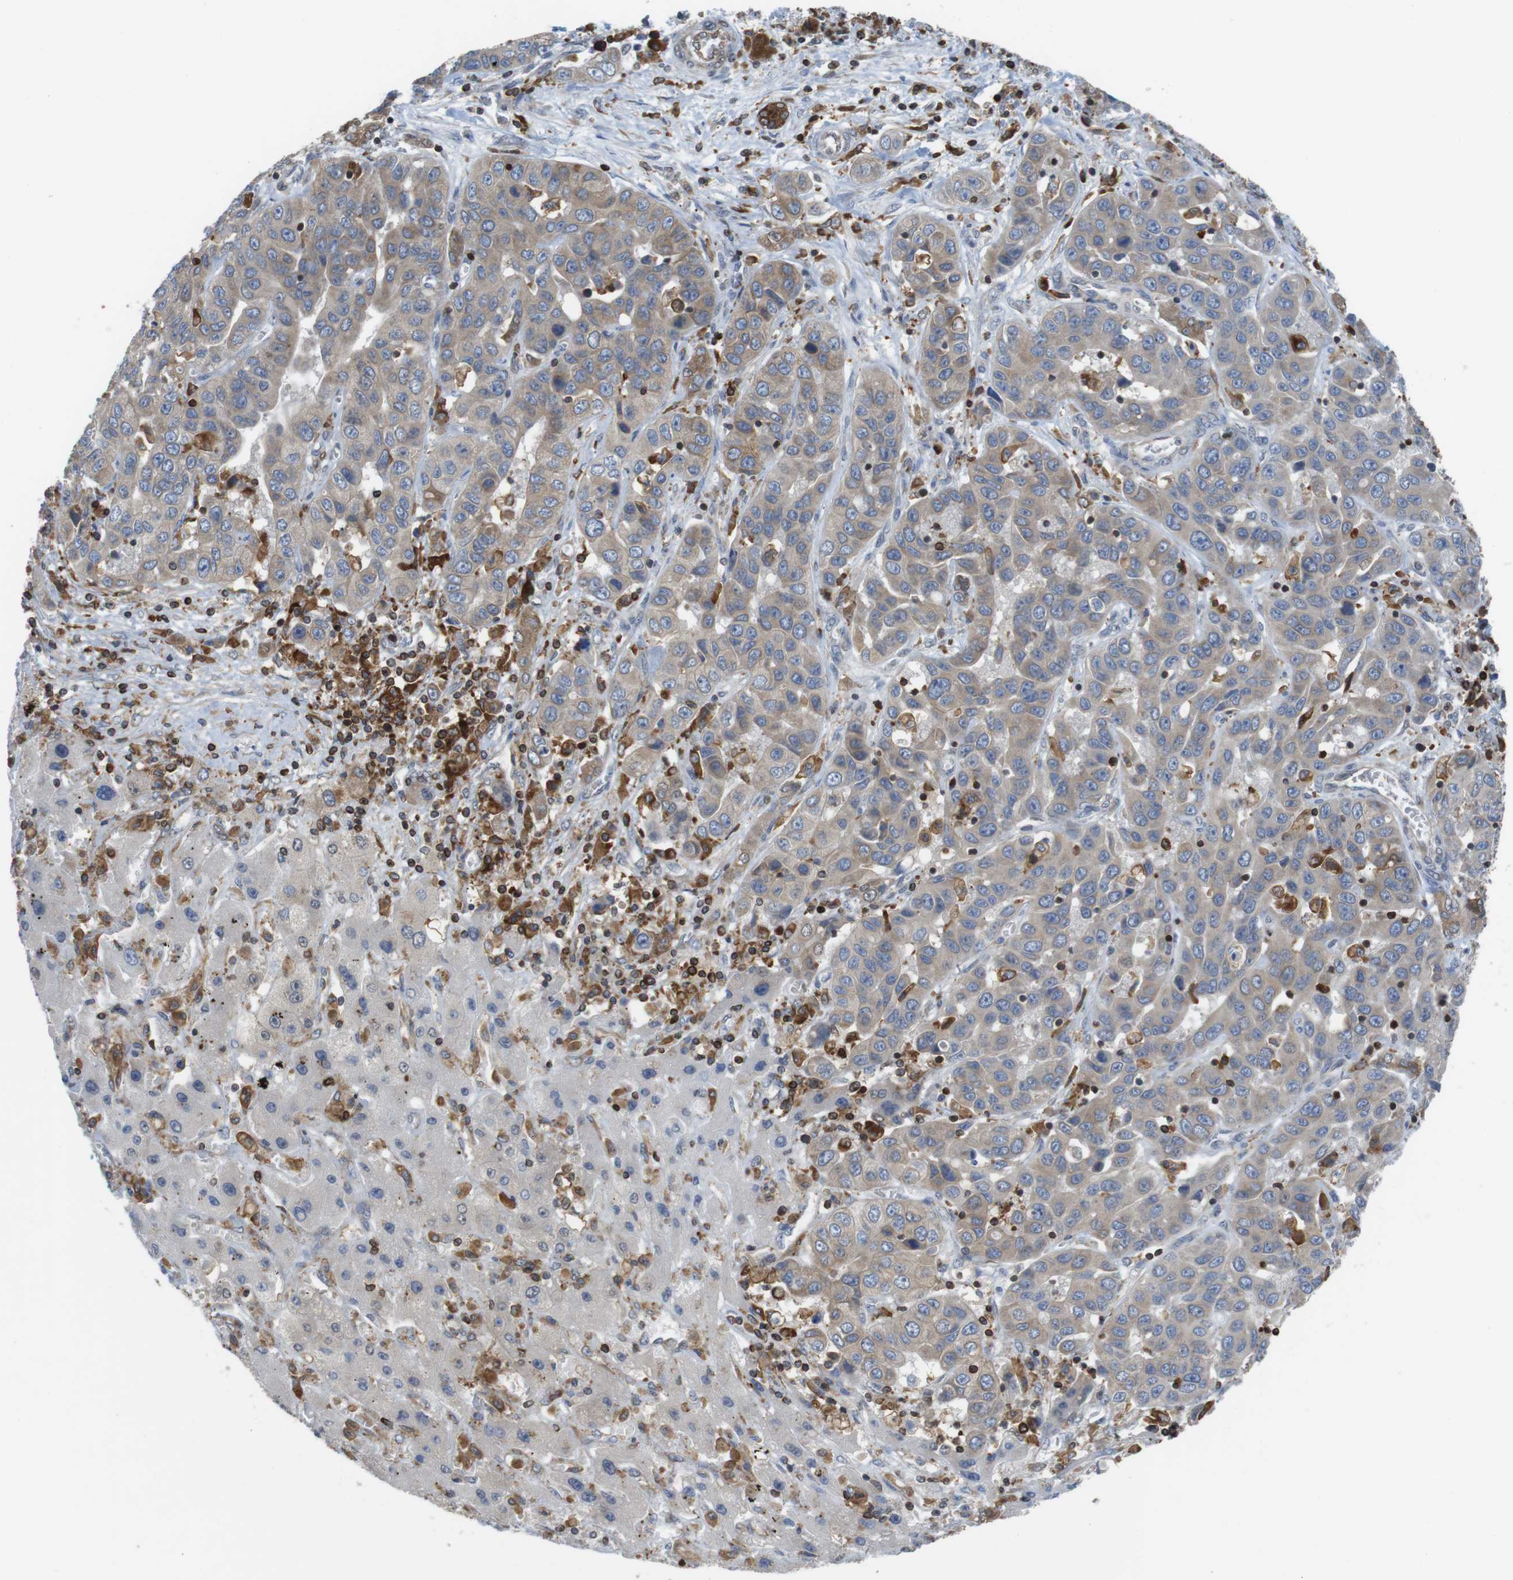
{"staining": {"intensity": "weak", "quantity": ">75%", "location": "cytoplasmic/membranous"}, "tissue": "liver cancer", "cell_type": "Tumor cells", "image_type": "cancer", "snomed": [{"axis": "morphology", "description": "Cholangiocarcinoma"}, {"axis": "topography", "description": "Liver"}], "caption": "A histopathology image showing weak cytoplasmic/membranous expression in approximately >75% of tumor cells in liver cholangiocarcinoma, as visualized by brown immunohistochemical staining.", "gene": "ARL6IP5", "patient": {"sex": "female", "age": 52}}